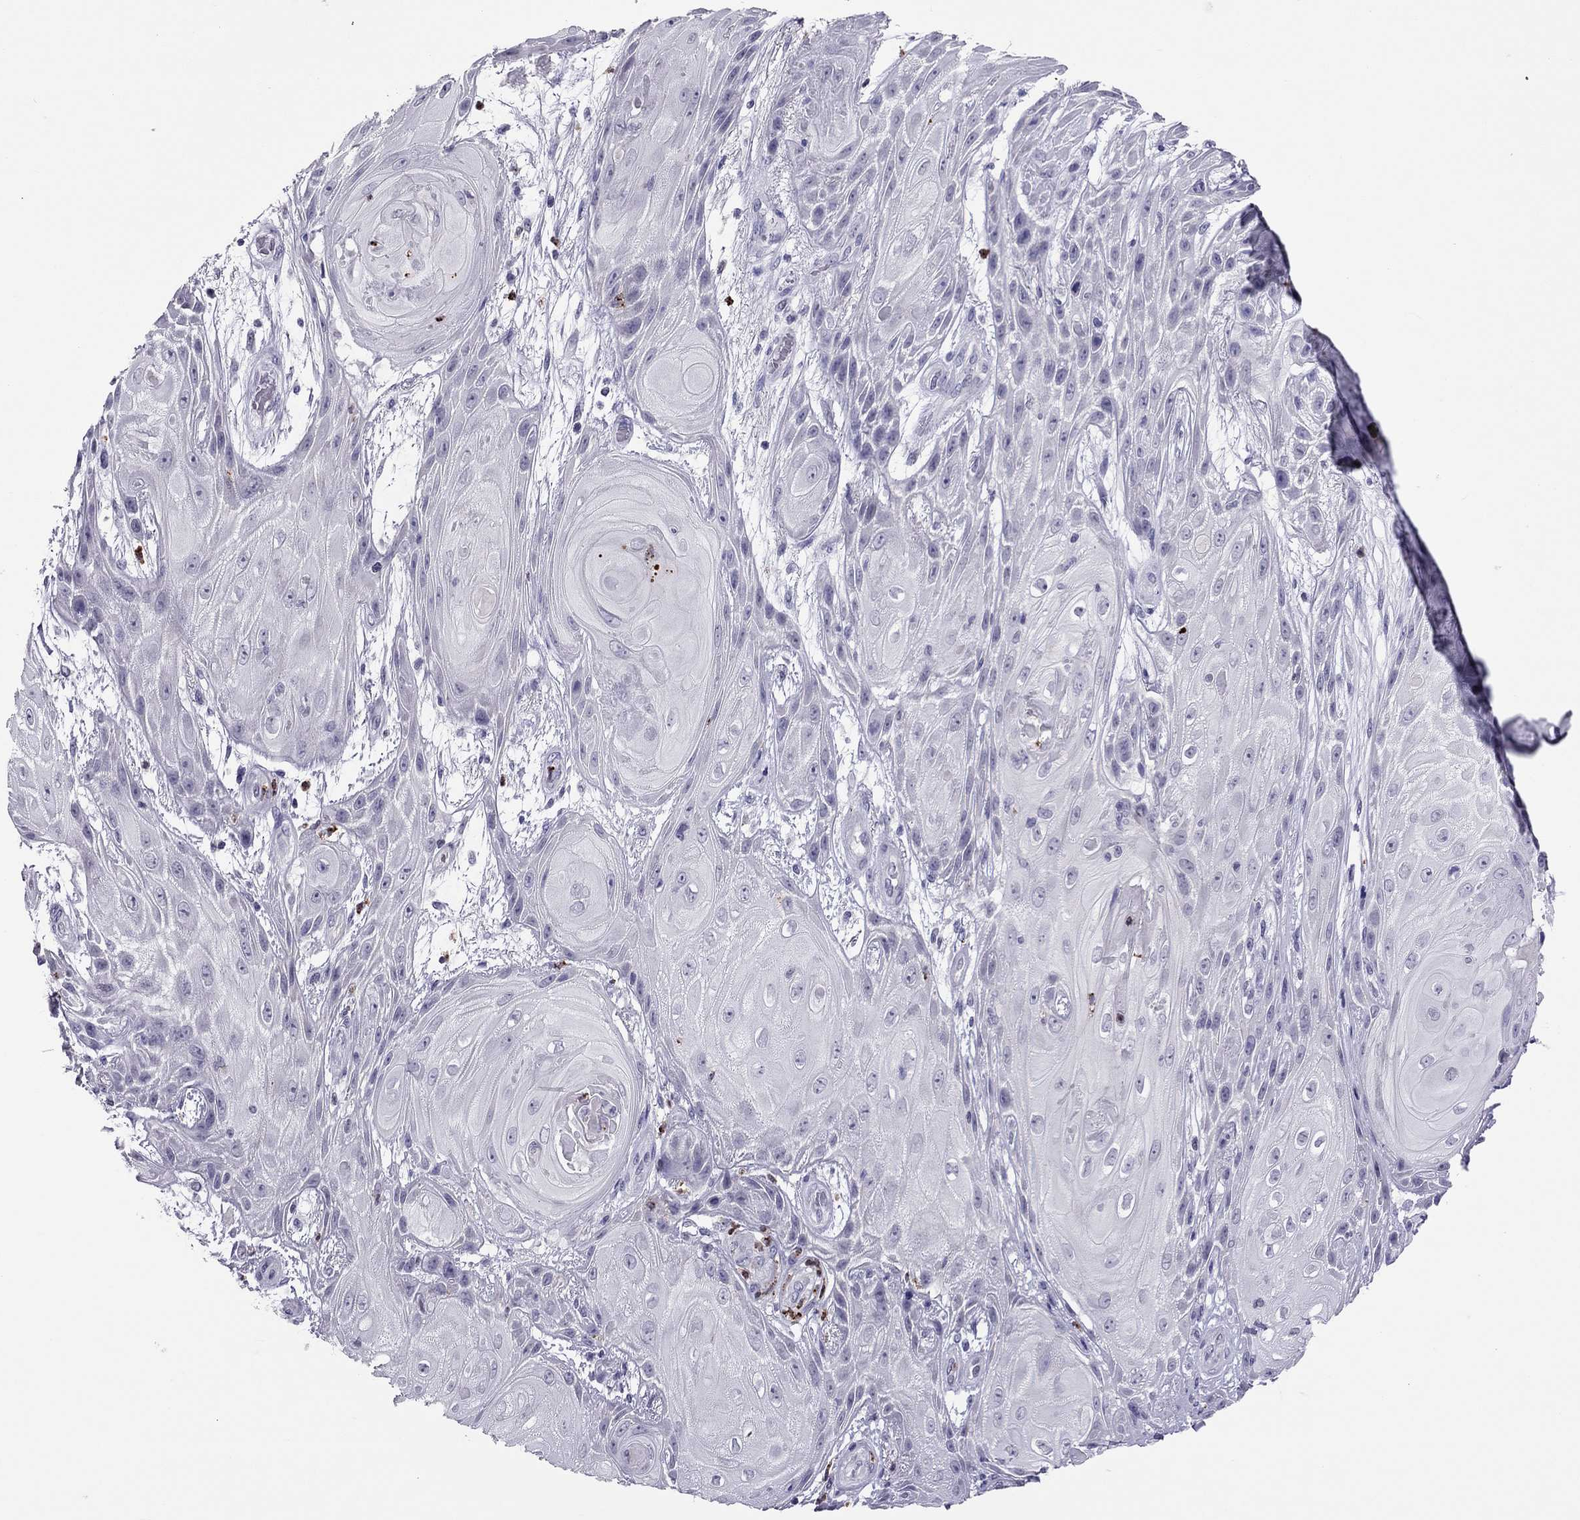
{"staining": {"intensity": "negative", "quantity": "none", "location": "none"}, "tissue": "skin cancer", "cell_type": "Tumor cells", "image_type": "cancer", "snomed": [{"axis": "morphology", "description": "Squamous cell carcinoma, NOS"}, {"axis": "topography", "description": "Skin"}], "caption": "There is no significant staining in tumor cells of squamous cell carcinoma (skin).", "gene": "CCL27", "patient": {"sex": "male", "age": 62}}